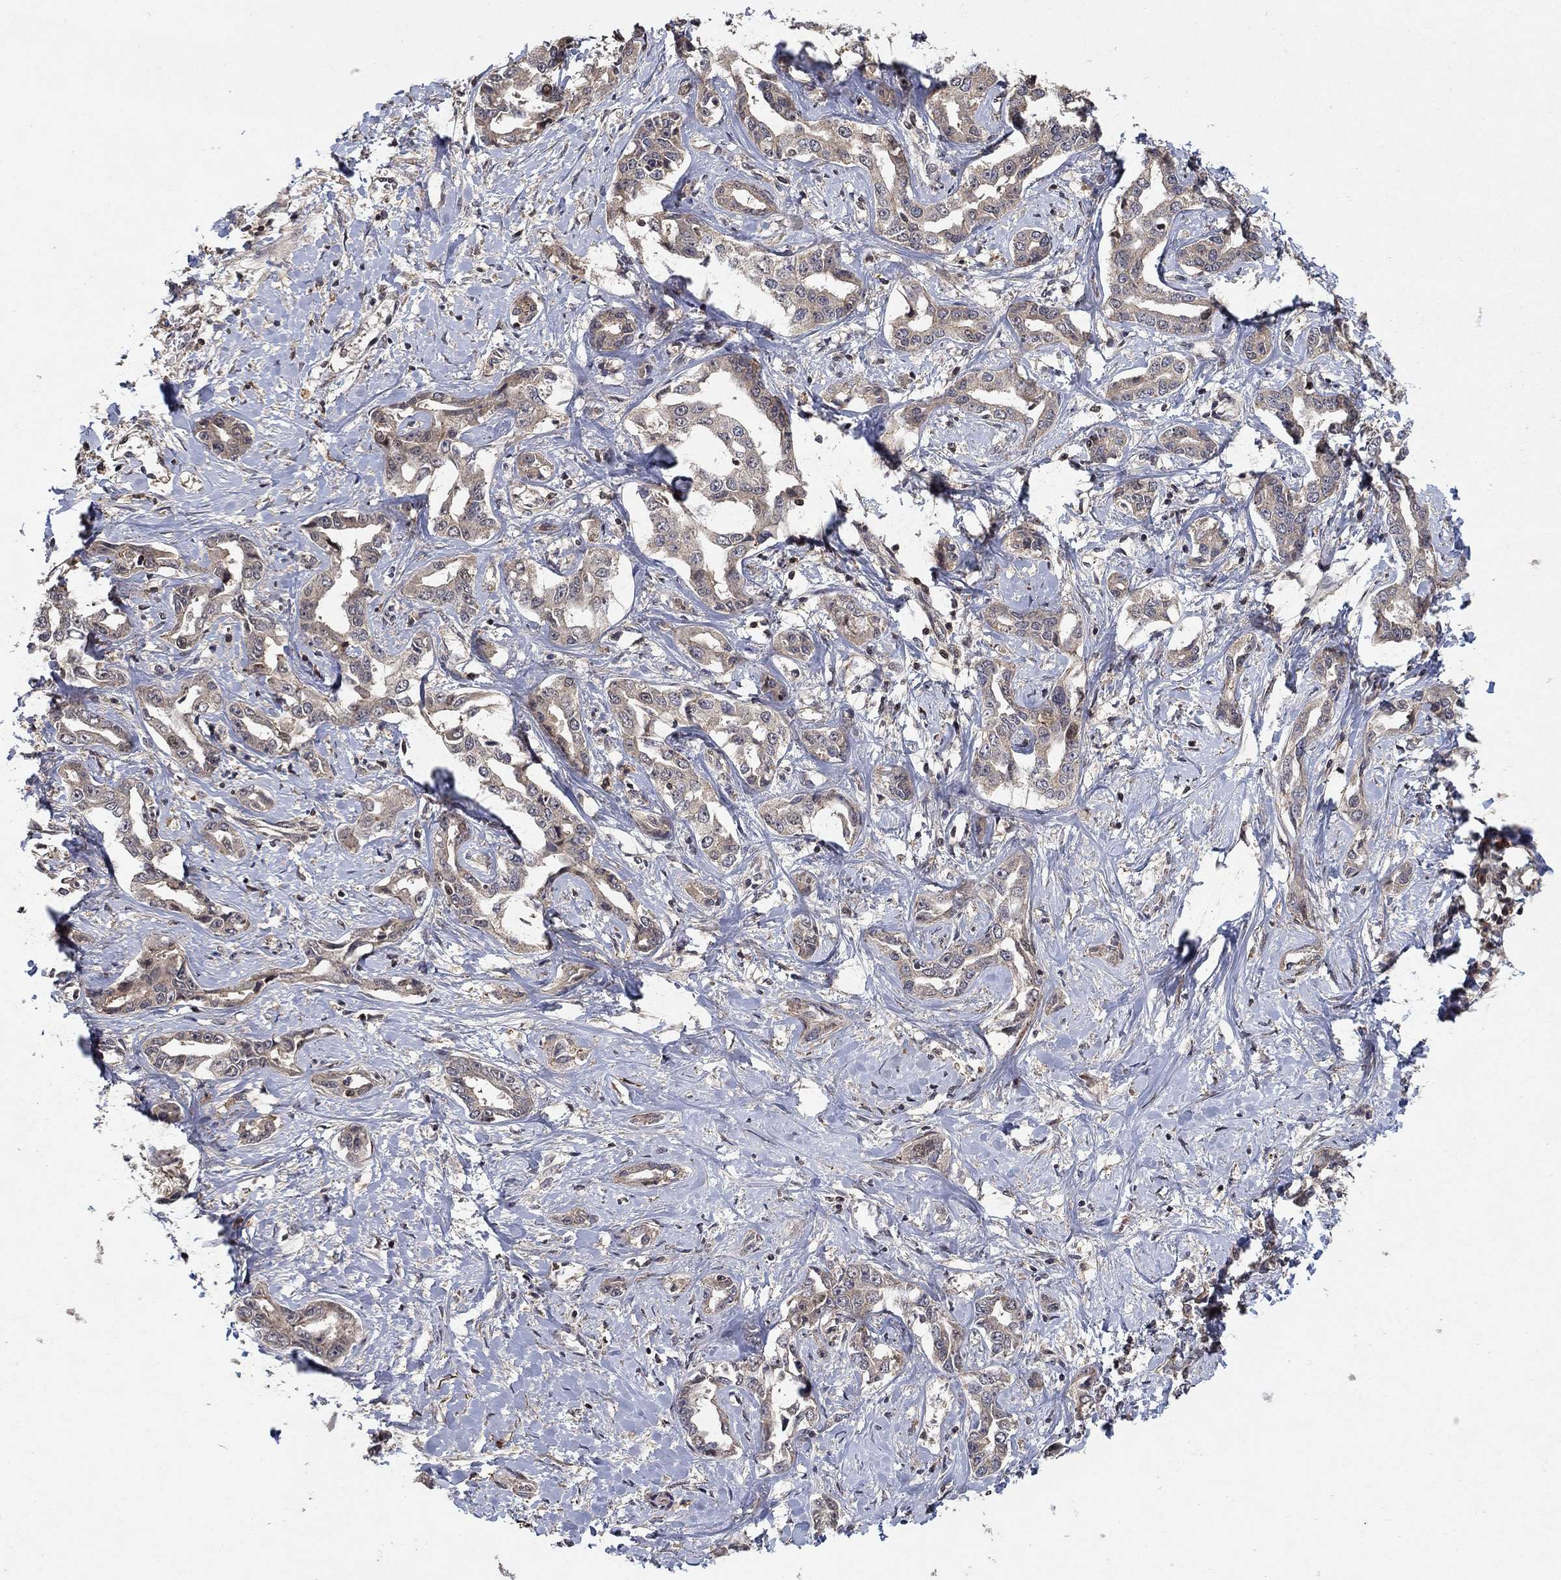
{"staining": {"intensity": "weak", "quantity": "25%-75%", "location": "cytoplasmic/membranous"}, "tissue": "liver cancer", "cell_type": "Tumor cells", "image_type": "cancer", "snomed": [{"axis": "morphology", "description": "Cholangiocarcinoma"}, {"axis": "topography", "description": "Liver"}], "caption": "Approximately 25%-75% of tumor cells in human liver cancer show weak cytoplasmic/membranous protein staining as visualized by brown immunohistochemical staining.", "gene": "CCDC66", "patient": {"sex": "male", "age": 59}}